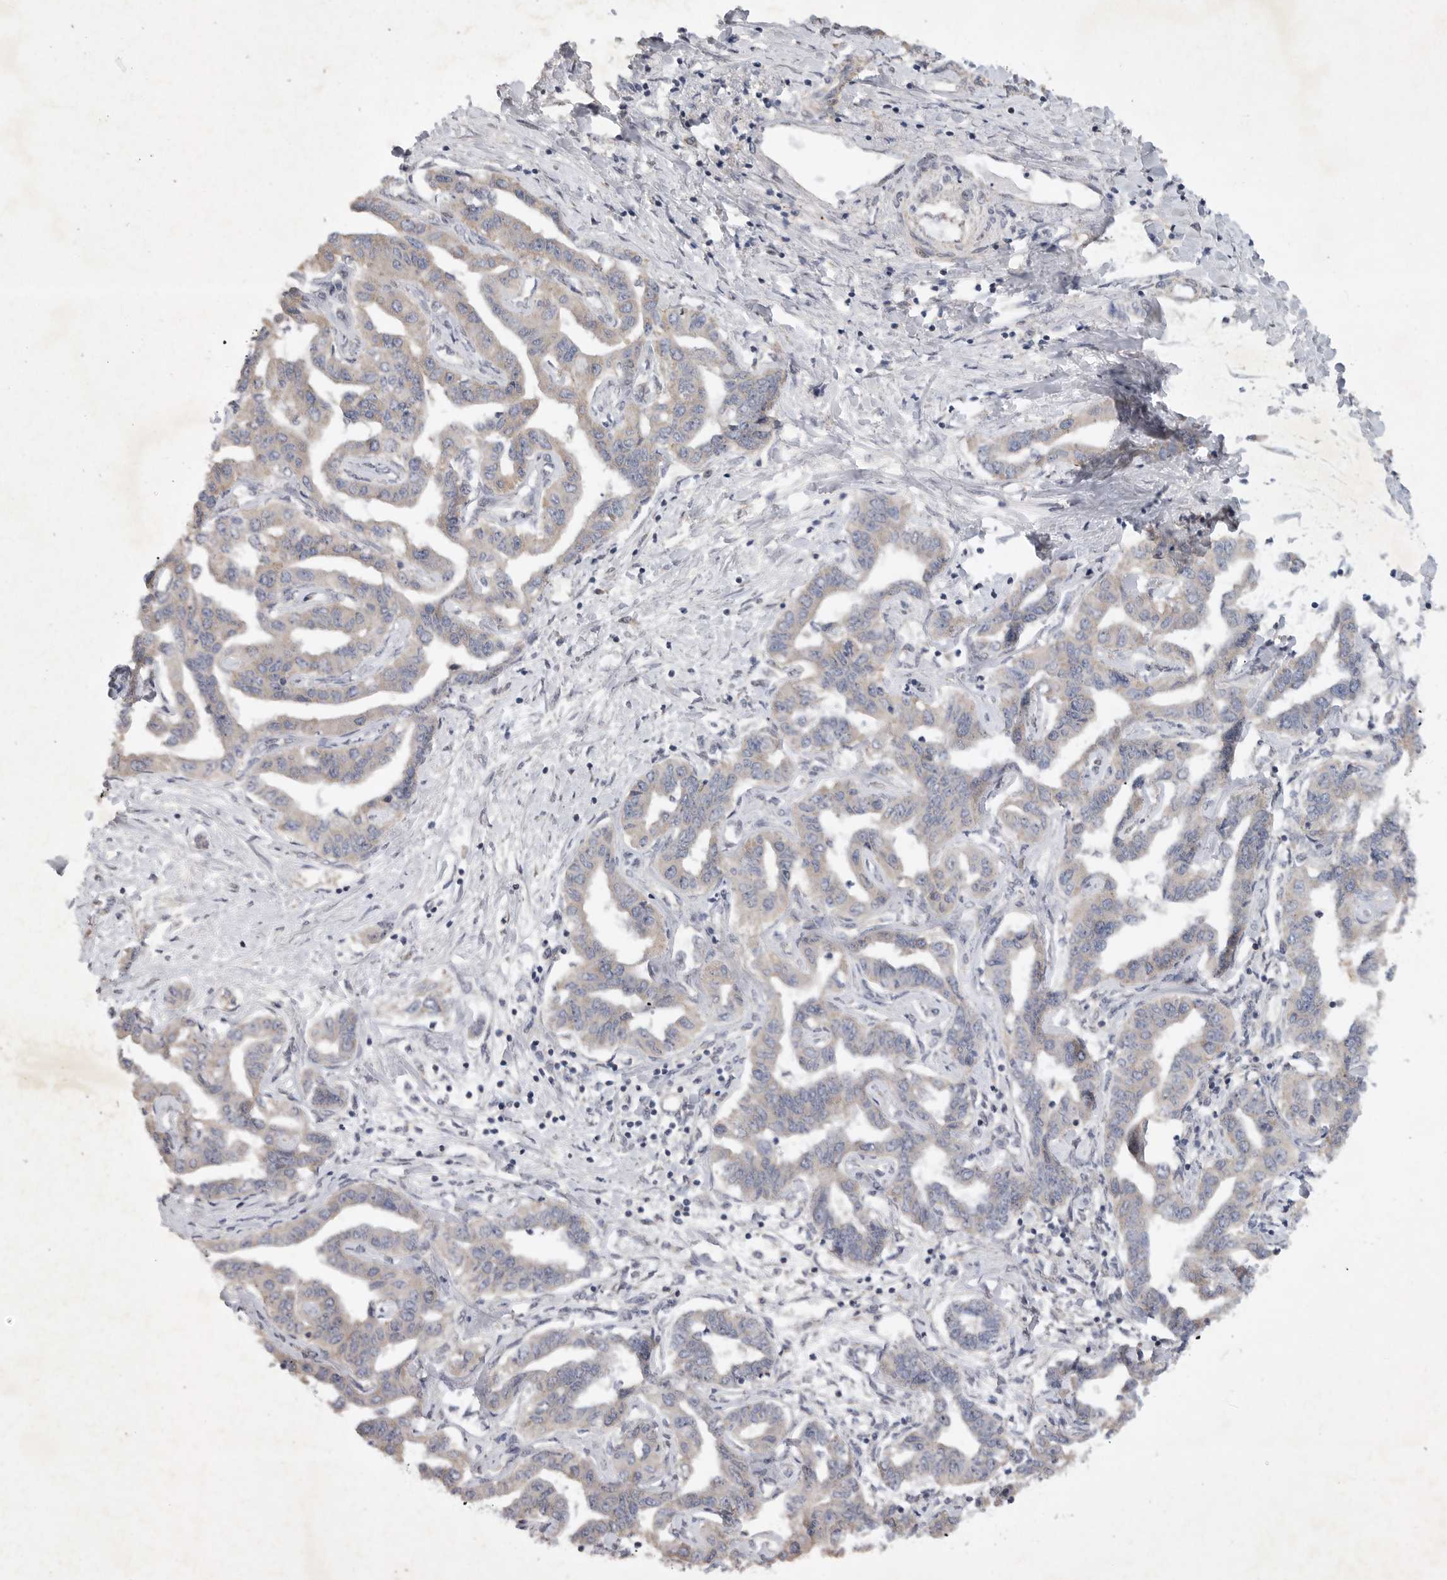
{"staining": {"intensity": "negative", "quantity": "none", "location": "none"}, "tissue": "liver cancer", "cell_type": "Tumor cells", "image_type": "cancer", "snomed": [{"axis": "morphology", "description": "Cholangiocarcinoma"}, {"axis": "topography", "description": "Liver"}], "caption": "Tumor cells are negative for brown protein staining in liver cancer (cholangiocarcinoma). (DAB (3,3'-diaminobenzidine) immunohistochemistry, high magnification).", "gene": "EDEM3", "patient": {"sex": "male", "age": 59}}